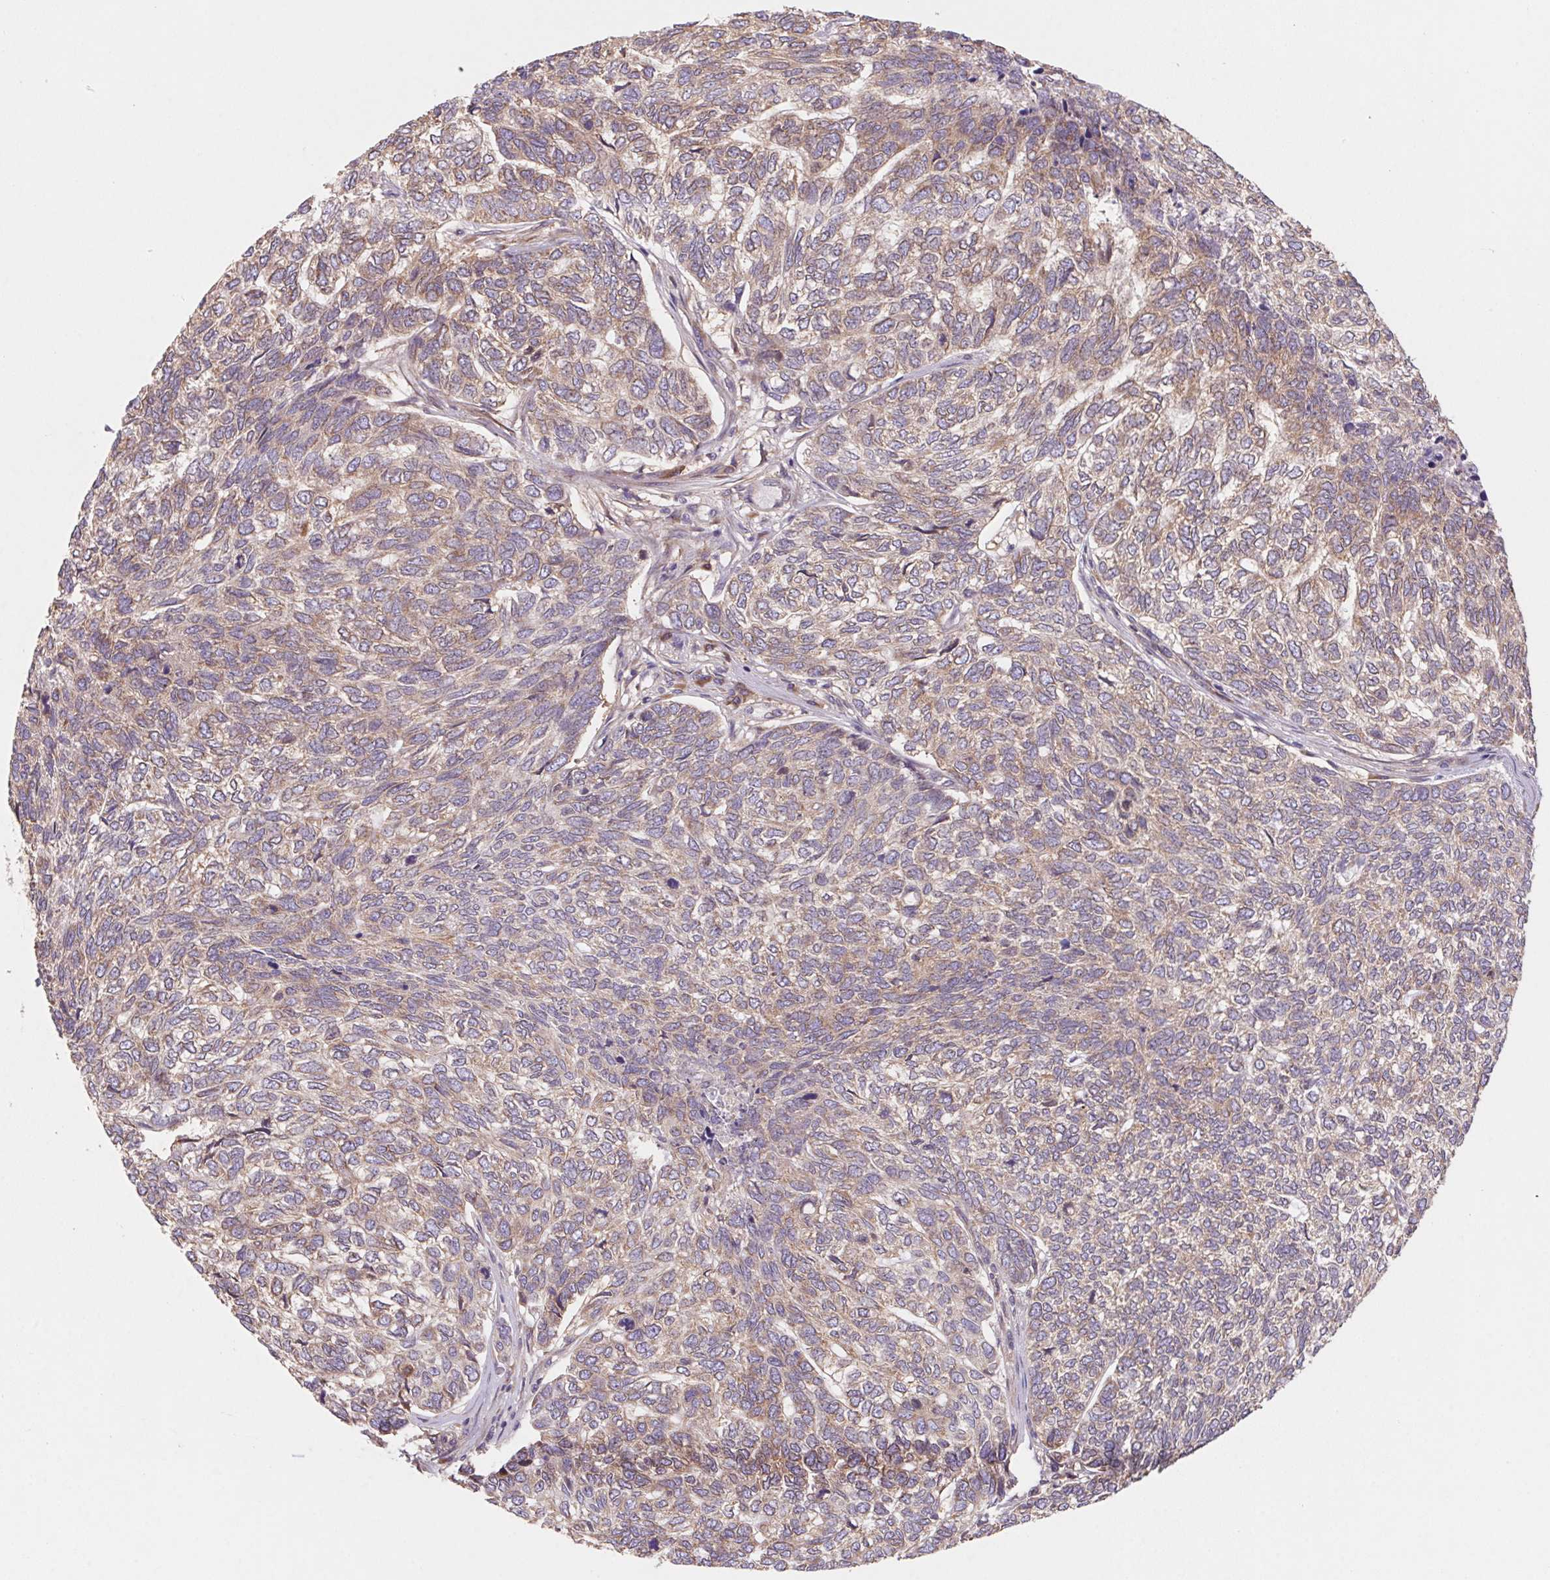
{"staining": {"intensity": "weak", "quantity": ">75%", "location": "cytoplasmic/membranous"}, "tissue": "skin cancer", "cell_type": "Tumor cells", "image_type": "cancer", "snomed": [{"axis": "morphology", "description": "Basal cell carcinoma"}, {"axis": "topography", "description": "Skin"}], "caption": "A low amount of weak cytoplasmic/membranous positivity is present in approximately >75% of tumor cells in skin cancer tissue.", "gene": "RAB1A", "patient": {"sex": "female", "age": 65}}